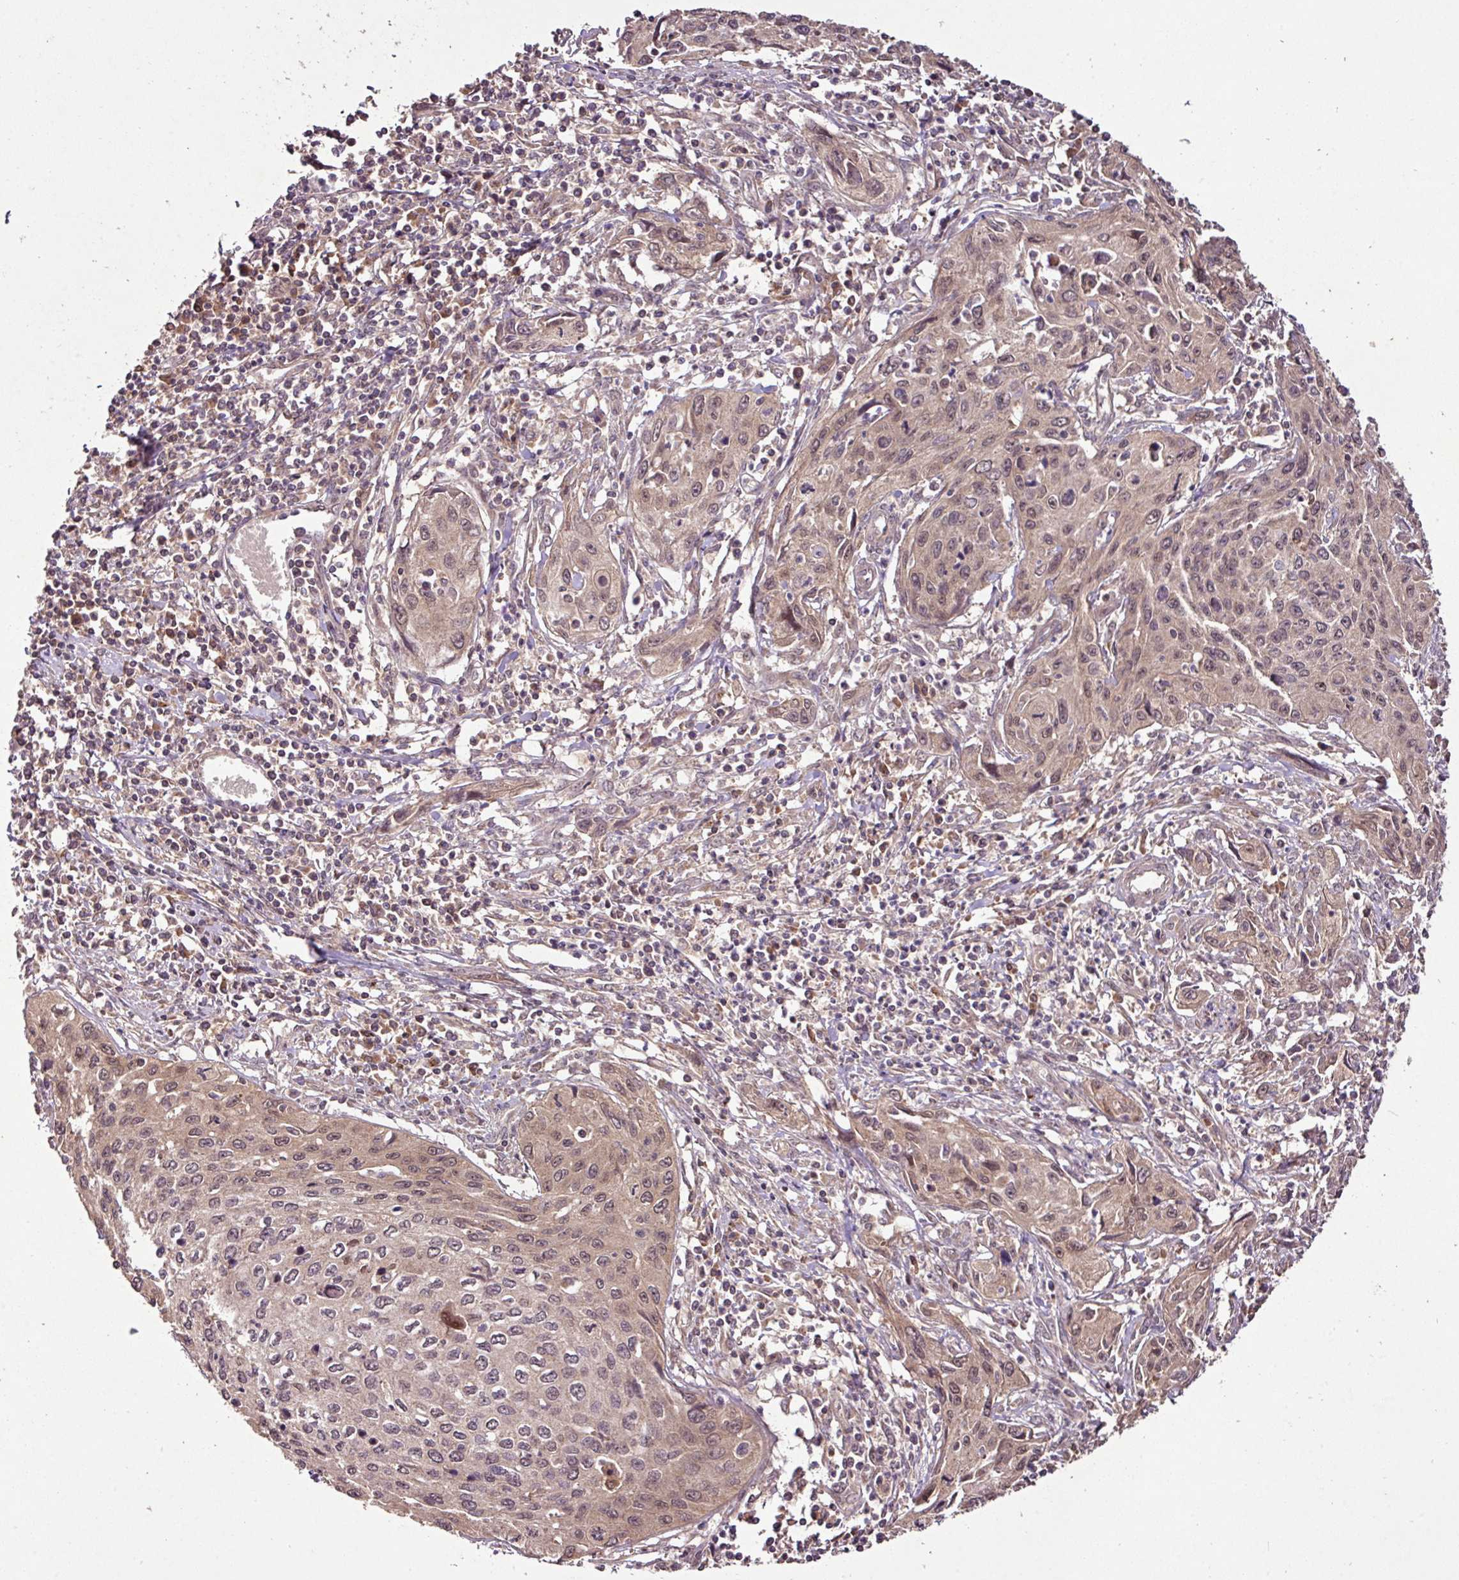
{"staining": {"intensity": "moderate", "quantity": ">75%", "location": "nuclear"}, "tissue": "cervical cancer", "cell_type": "Tumor cells", "image_type": "cancer", "snomed": [{"axis": "morphology", "description": "Squamous cell carcinoma, NOS"}, {"axis": "topography", "description": "Cervix"}], "caption": "Cervical cancer was stained to show a protein in brown. There is medium levels of moderate nuclear expression in approximately >75% of tumor cells.", "gene": "FAIM", "patient": {"sex": "female", "age": 32}}